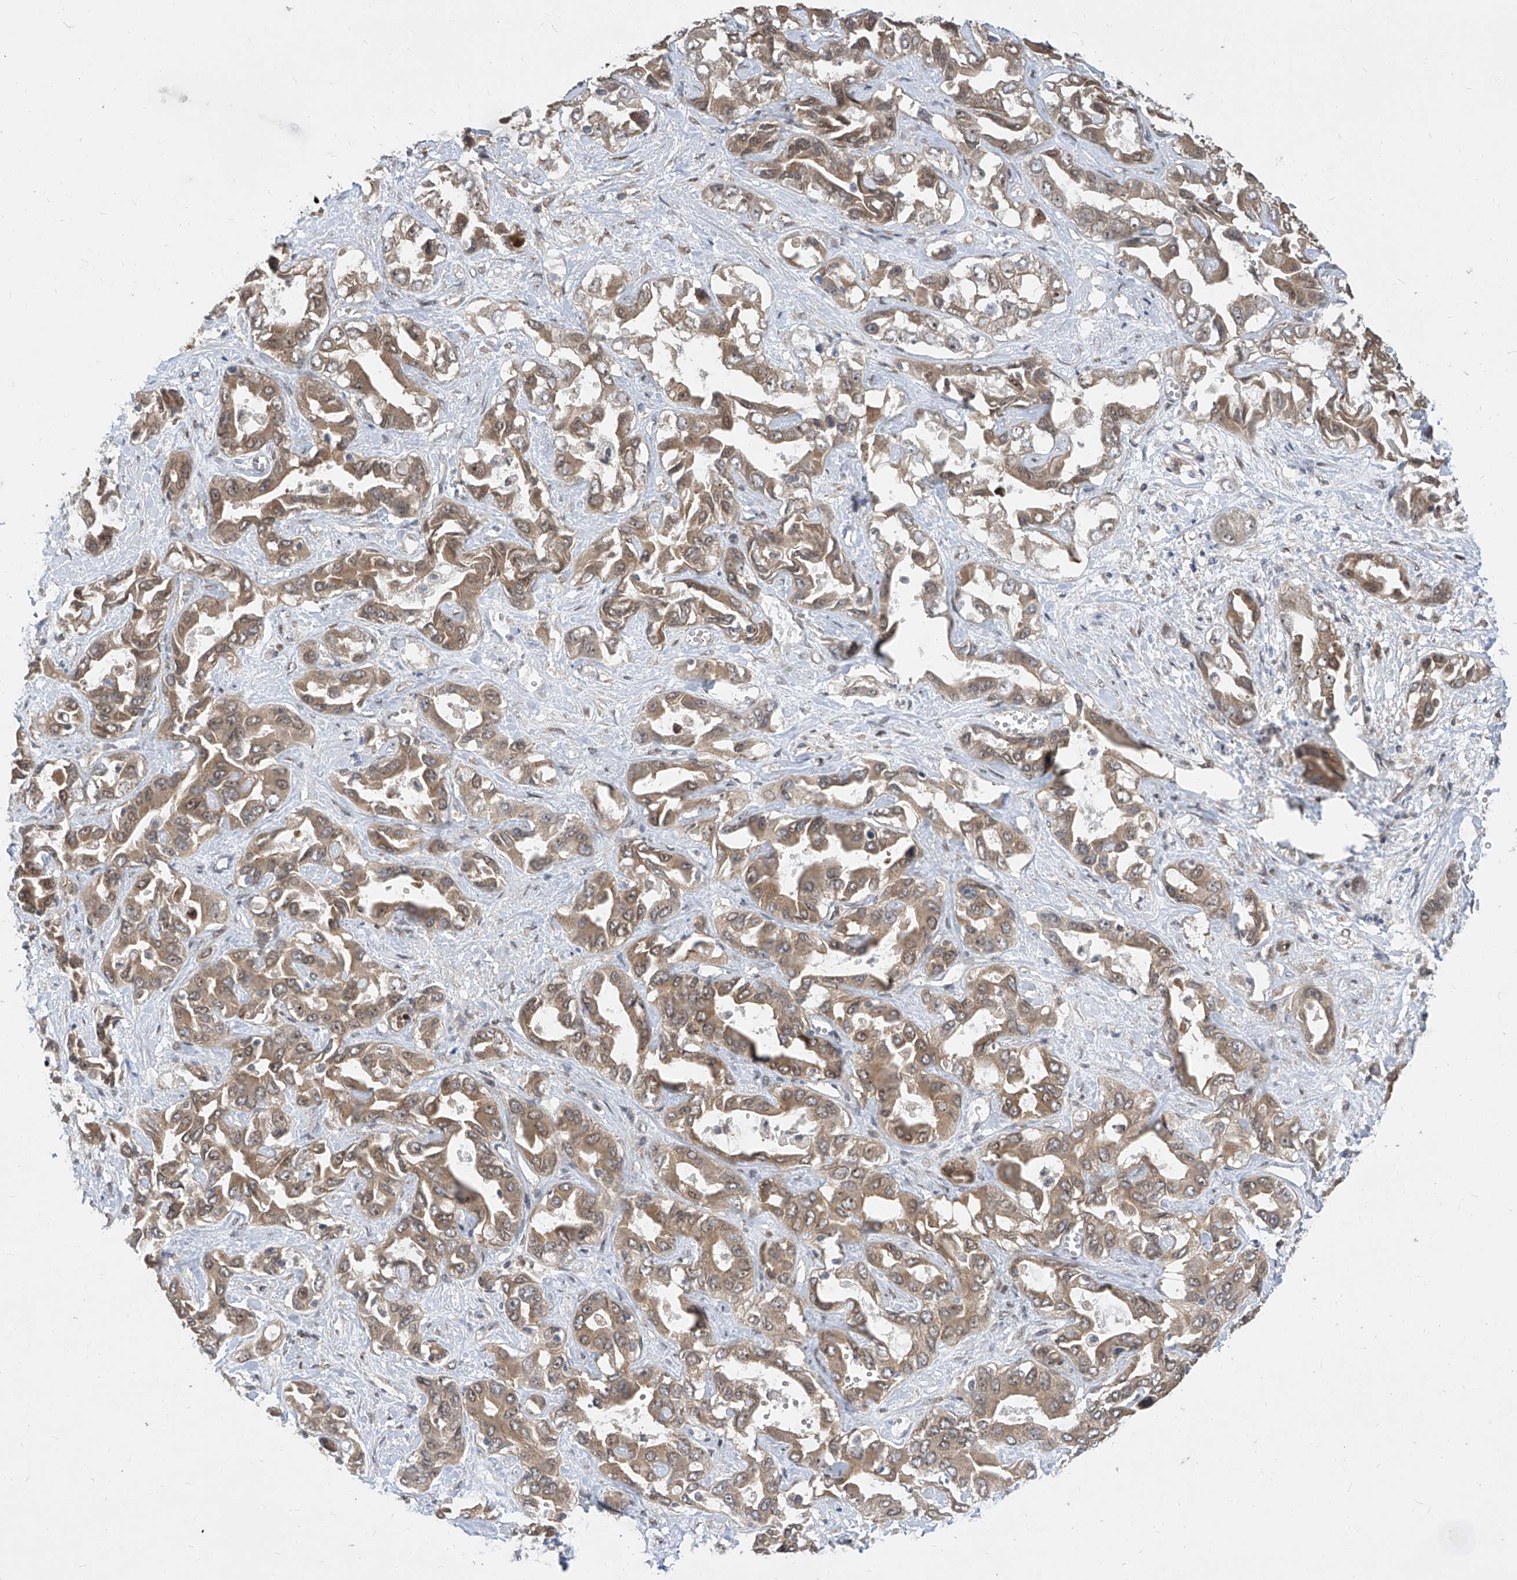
{"staining": {"intensity": "moderate", "quantity": ">75%", "location": "cytoplasmic/membranous"}, "tissue": "liver cancer", "cell_type": "Tumor cells", "image_type": "cancer", "snomed": [{"axis": "morphology", "description": "Cholangiocarcinoma"}, {"axis": "topography", "description": "Liver"}], "caption": "Immunohistochemistry (IHC) of liver cancer exhibits medium levels of moderate cytoplasmic/membranous staining in approximately >75% of tumor cells. (DAB IHC with brightfield microscopy, high magnification).", "gene": "CETN2", "patient": {"sex": "female", "age": 52}}